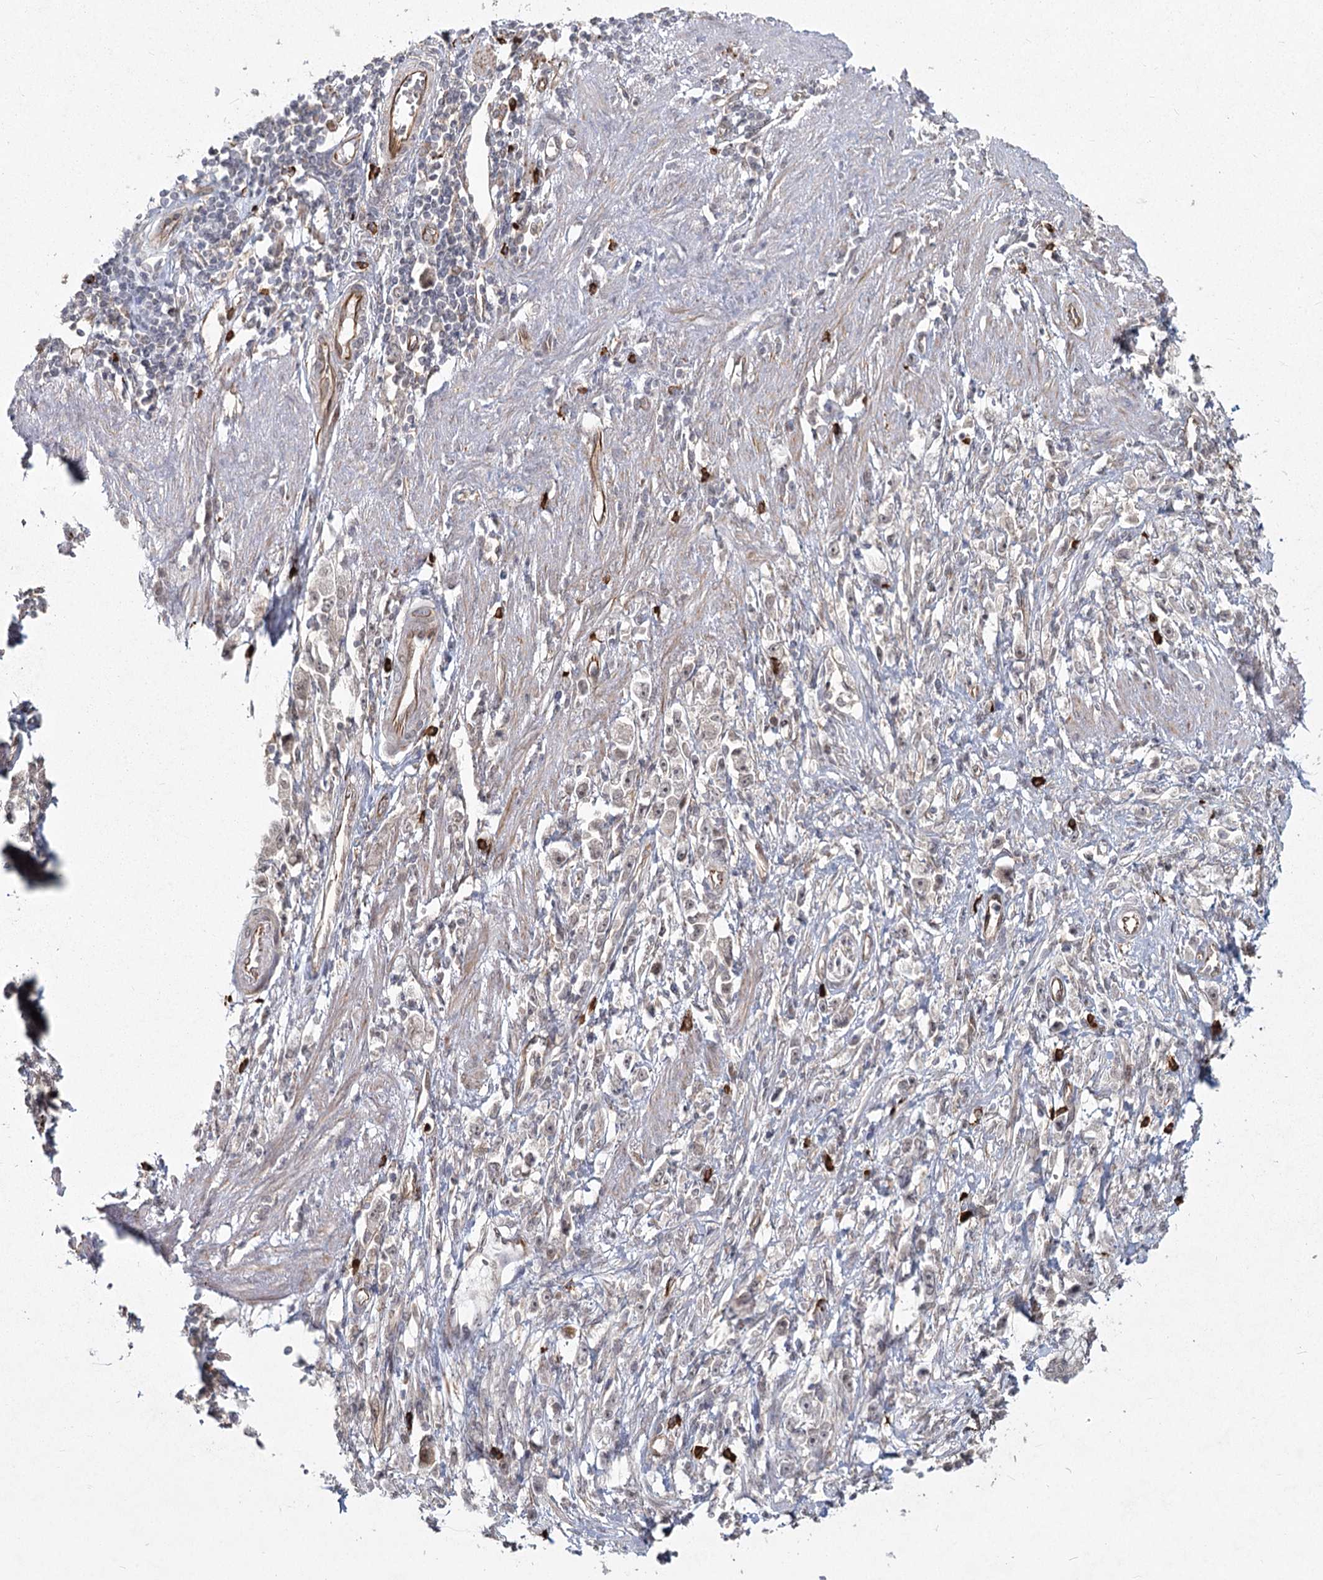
{"staining": {"intensity": "weak", "quantity": "<25%", "location": "nuclear"}, "tissue": "stomach cancer", "cell_type": "Tumor cells", "image_type": "cancer", "snomed": [{"axis": "morphology", "description": "Adenocarcinoma, NOS"}, {"axis": "topography", "description": "Stomach"}], "caption": "Immunohistochemical staining of adenocarcinoma (stomach) reveals no significant expression in tumor cells.", "gene": "AP2M1", "patient": {"sex": "female", "age": 59}}